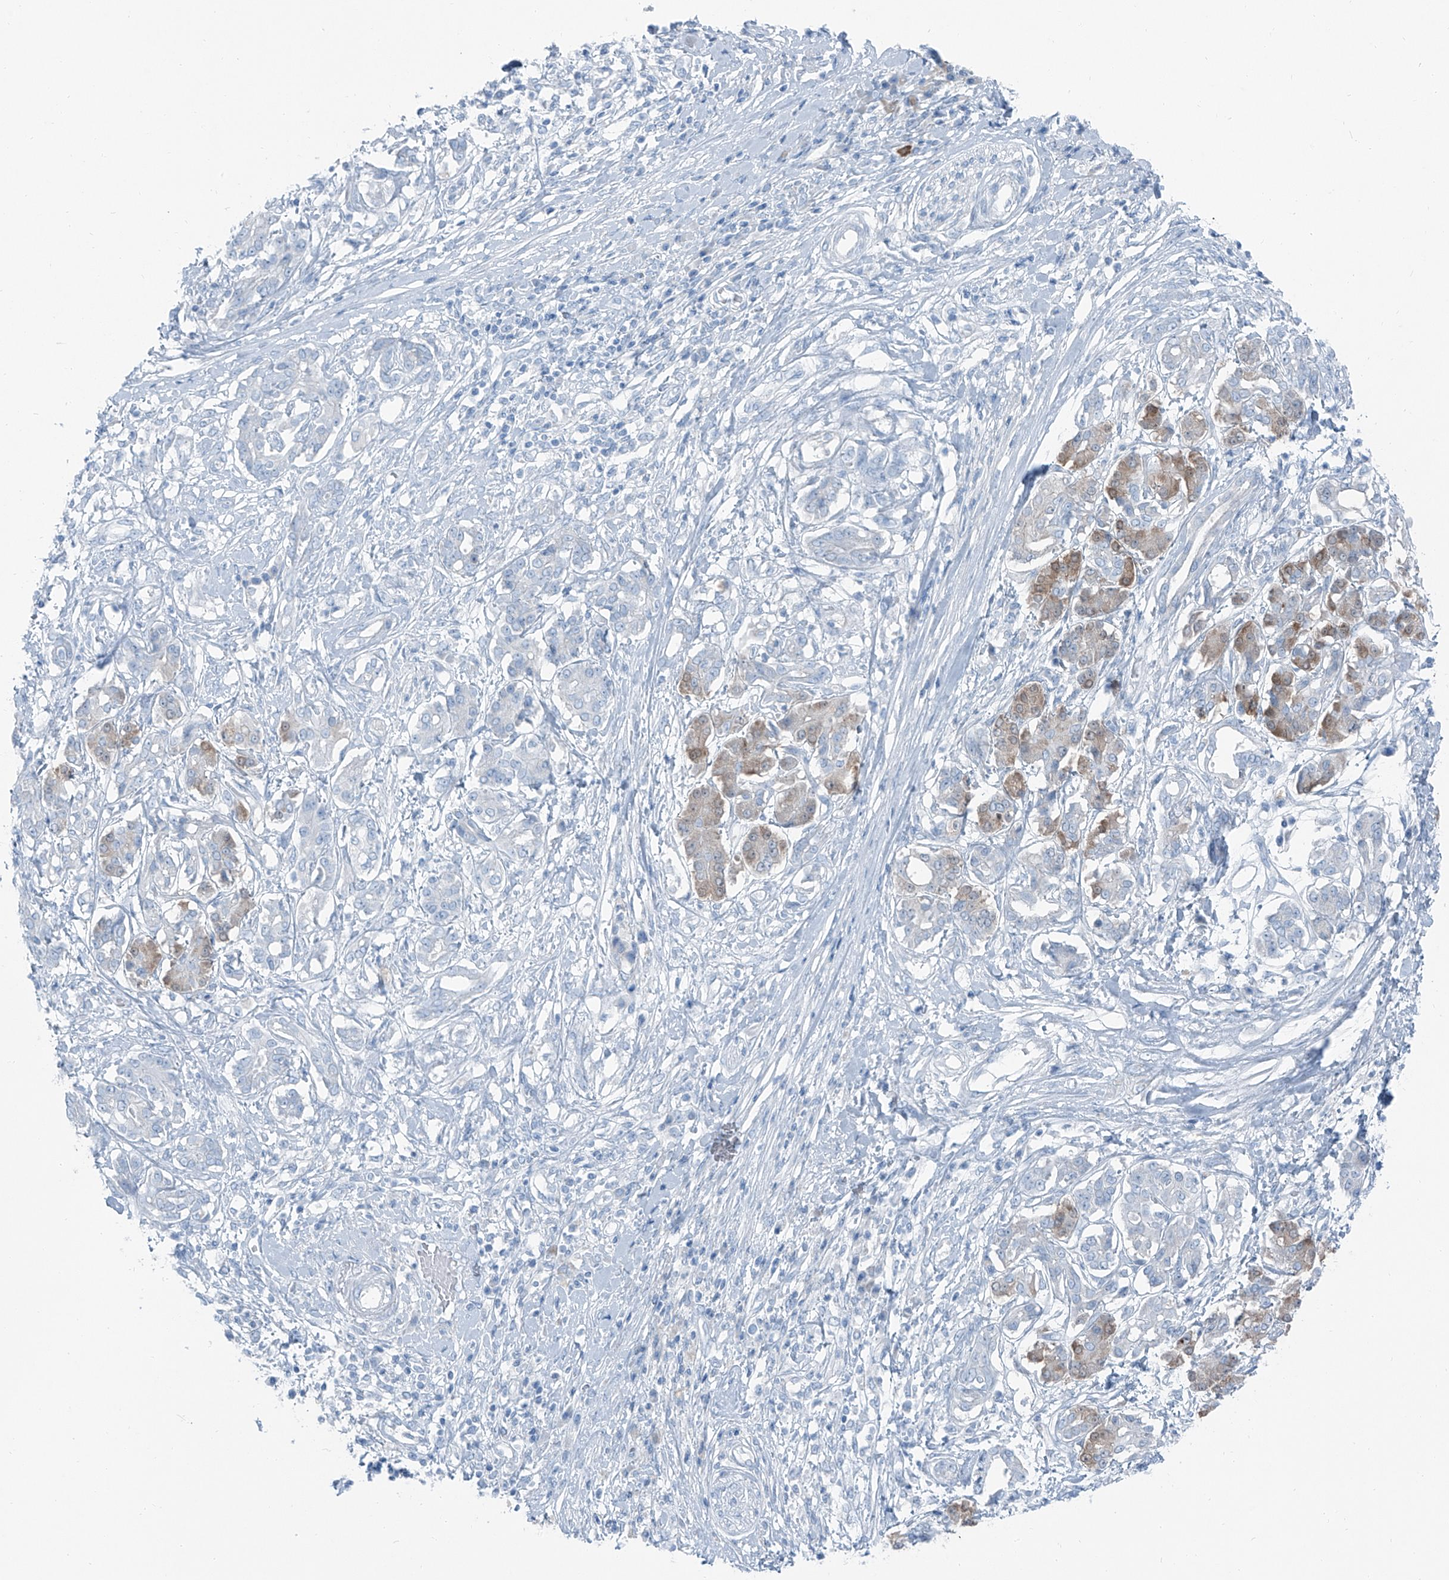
{"staining": {"intensity": "negative", "quantity": "none", "location": "none"}, "tissue": "pancreatic cancer", "cell_type": "Tumor cells", "image_type": "cancer", "snomed": [{"axis": "morphology", "description": "Adenocarcinoma, NOS"}, {"axis": "topography", "description": "Pancreas"}], "caption": "There is no significant positivity in tumor cells of pancreatic cancer.", "gene": "RGN", "patient": {"sex": "female", "age": 56}}